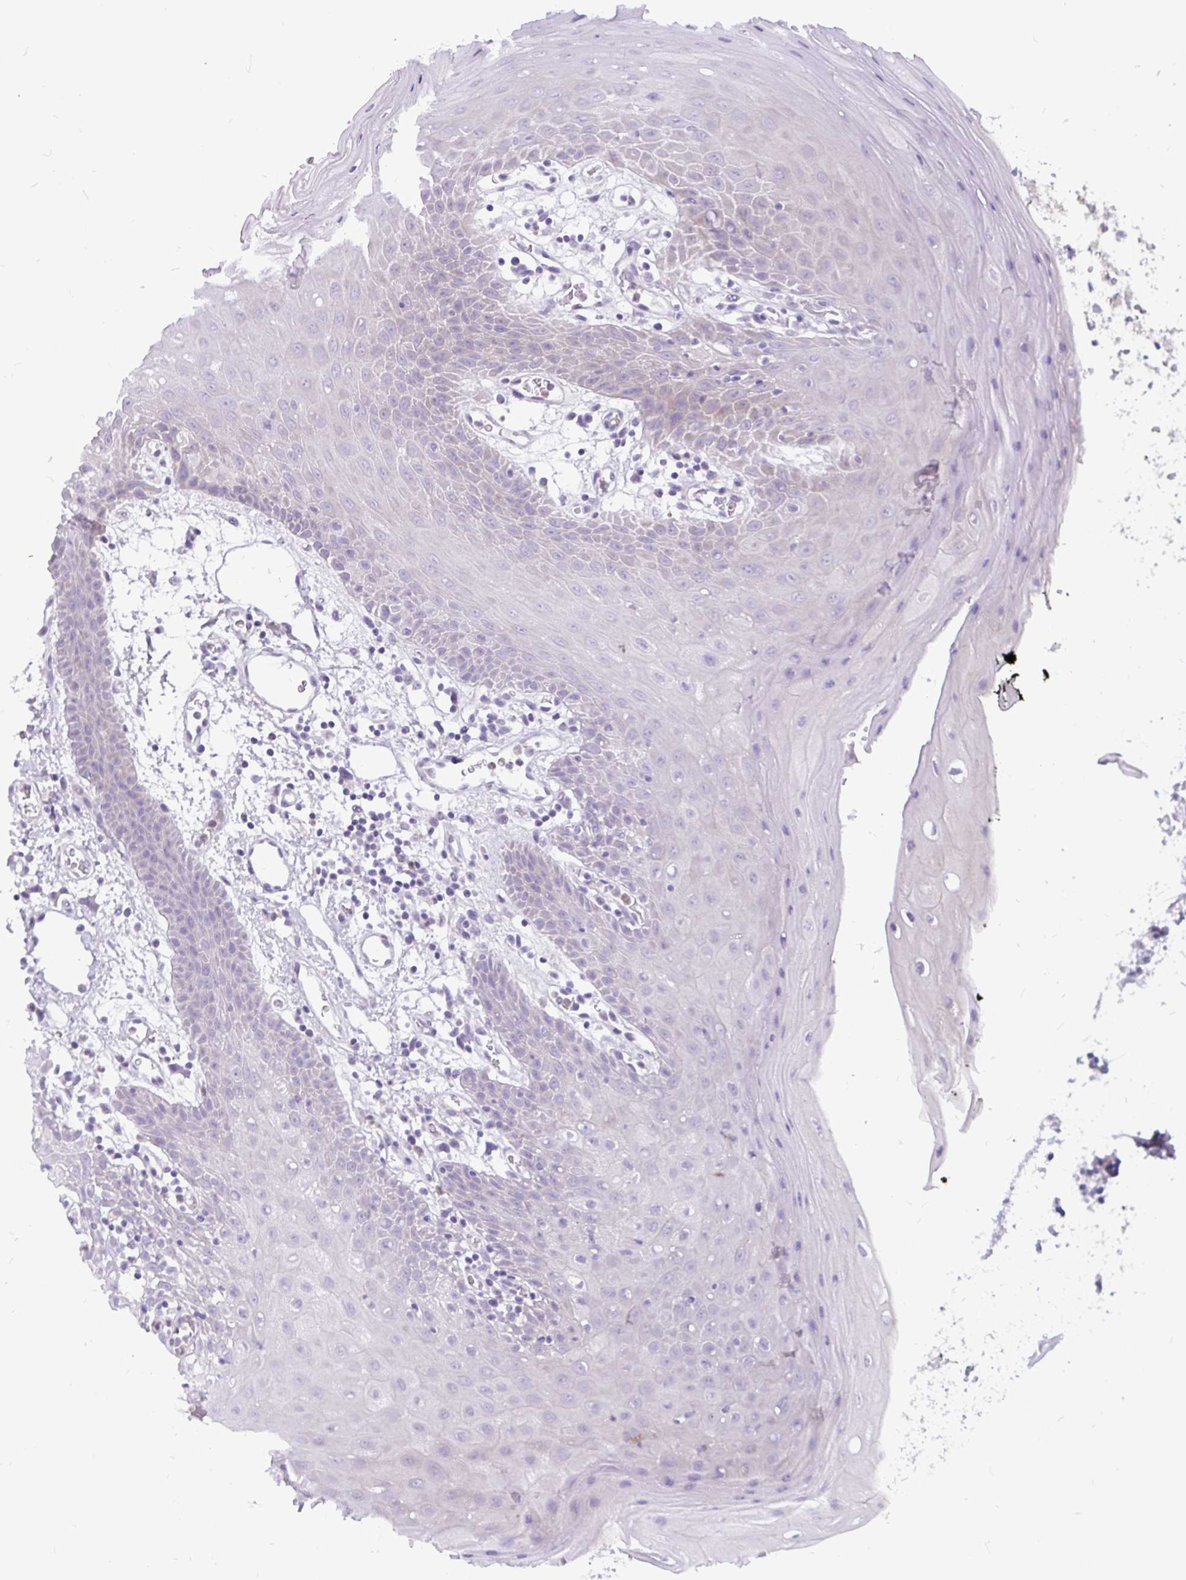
{"staining": {"intensity": "weak", "quantity": "<25%", "location": "cytoplasmic/membranous"}, "tissue": "oral mucosa", "cell_type": "Squamous epithelial cells", "image_type": "normal", "snomed": [{"axis": "morphology", "description": "Normal tissue, NOS"}, {"axis": "topography", "description": "Oral tissue"}], "caption": "Immunohistochemical staining of normal human oral mucosa displays no significant expression in squamous epithelial cells. (DAB immunohistochemistry (IHC) with hematoxylin counter stain).", "gene": "KIAA2013", "patient": {"sex": "female", "age": 59}}